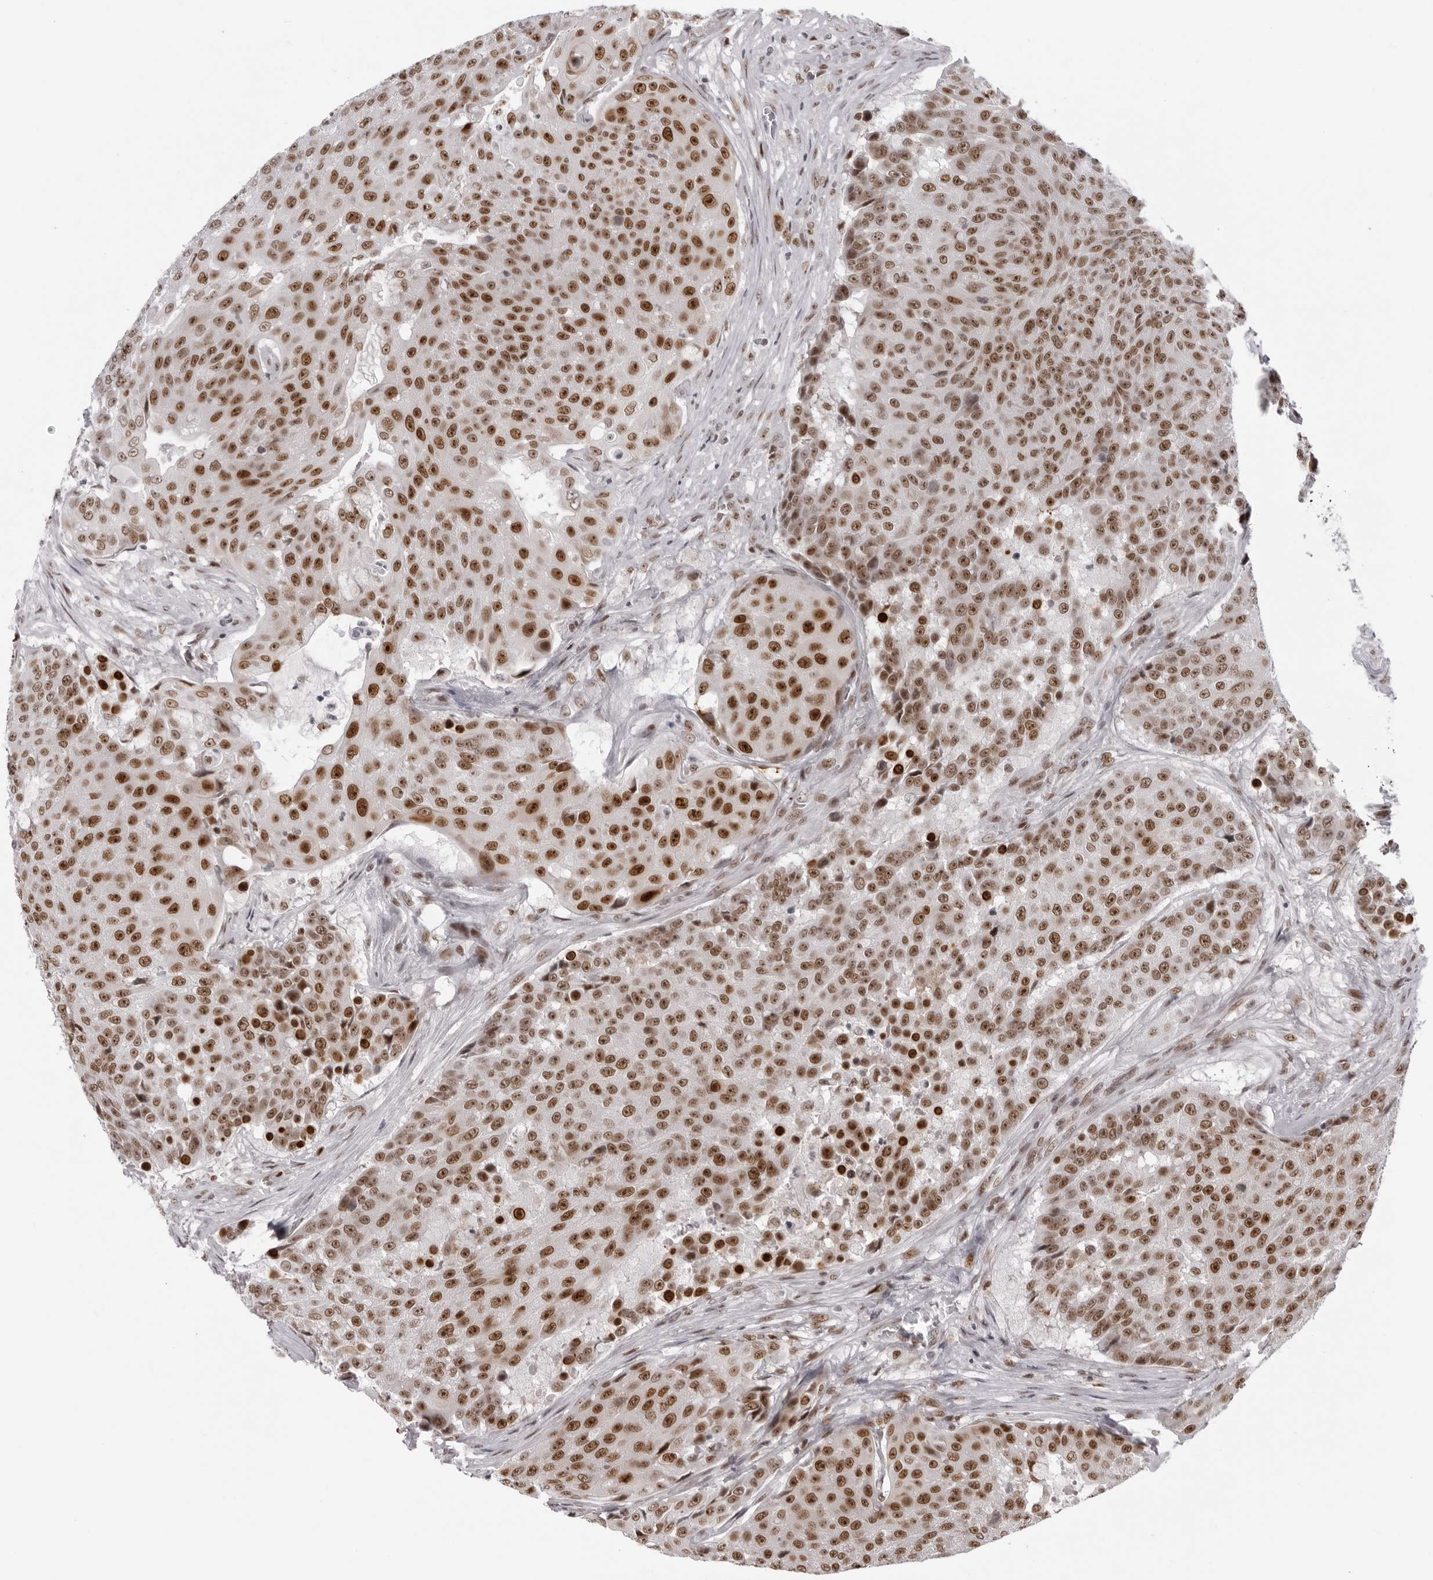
{"staining": {"intensity": "strong", "quantity": ">75%", "location": "nuclear"}, "tissue": "urothelial cancer", "cell_type": "Tumor cells", "image_type": "cancer", "snomed": [{"axis": "morphology", "description": "Urothelial carcinoma, High grade"}, {"axis": "topography", "description": "Urinary bladder"}], "caption": "Urothelial carcinoma (high-grade) was stained to show a protein in brown. There is high levels of strong nuclear positivity in approximately >75% of tumor cells.", "gene": "HEXIM2", "patient": {"sex": "female", "age": 63}}